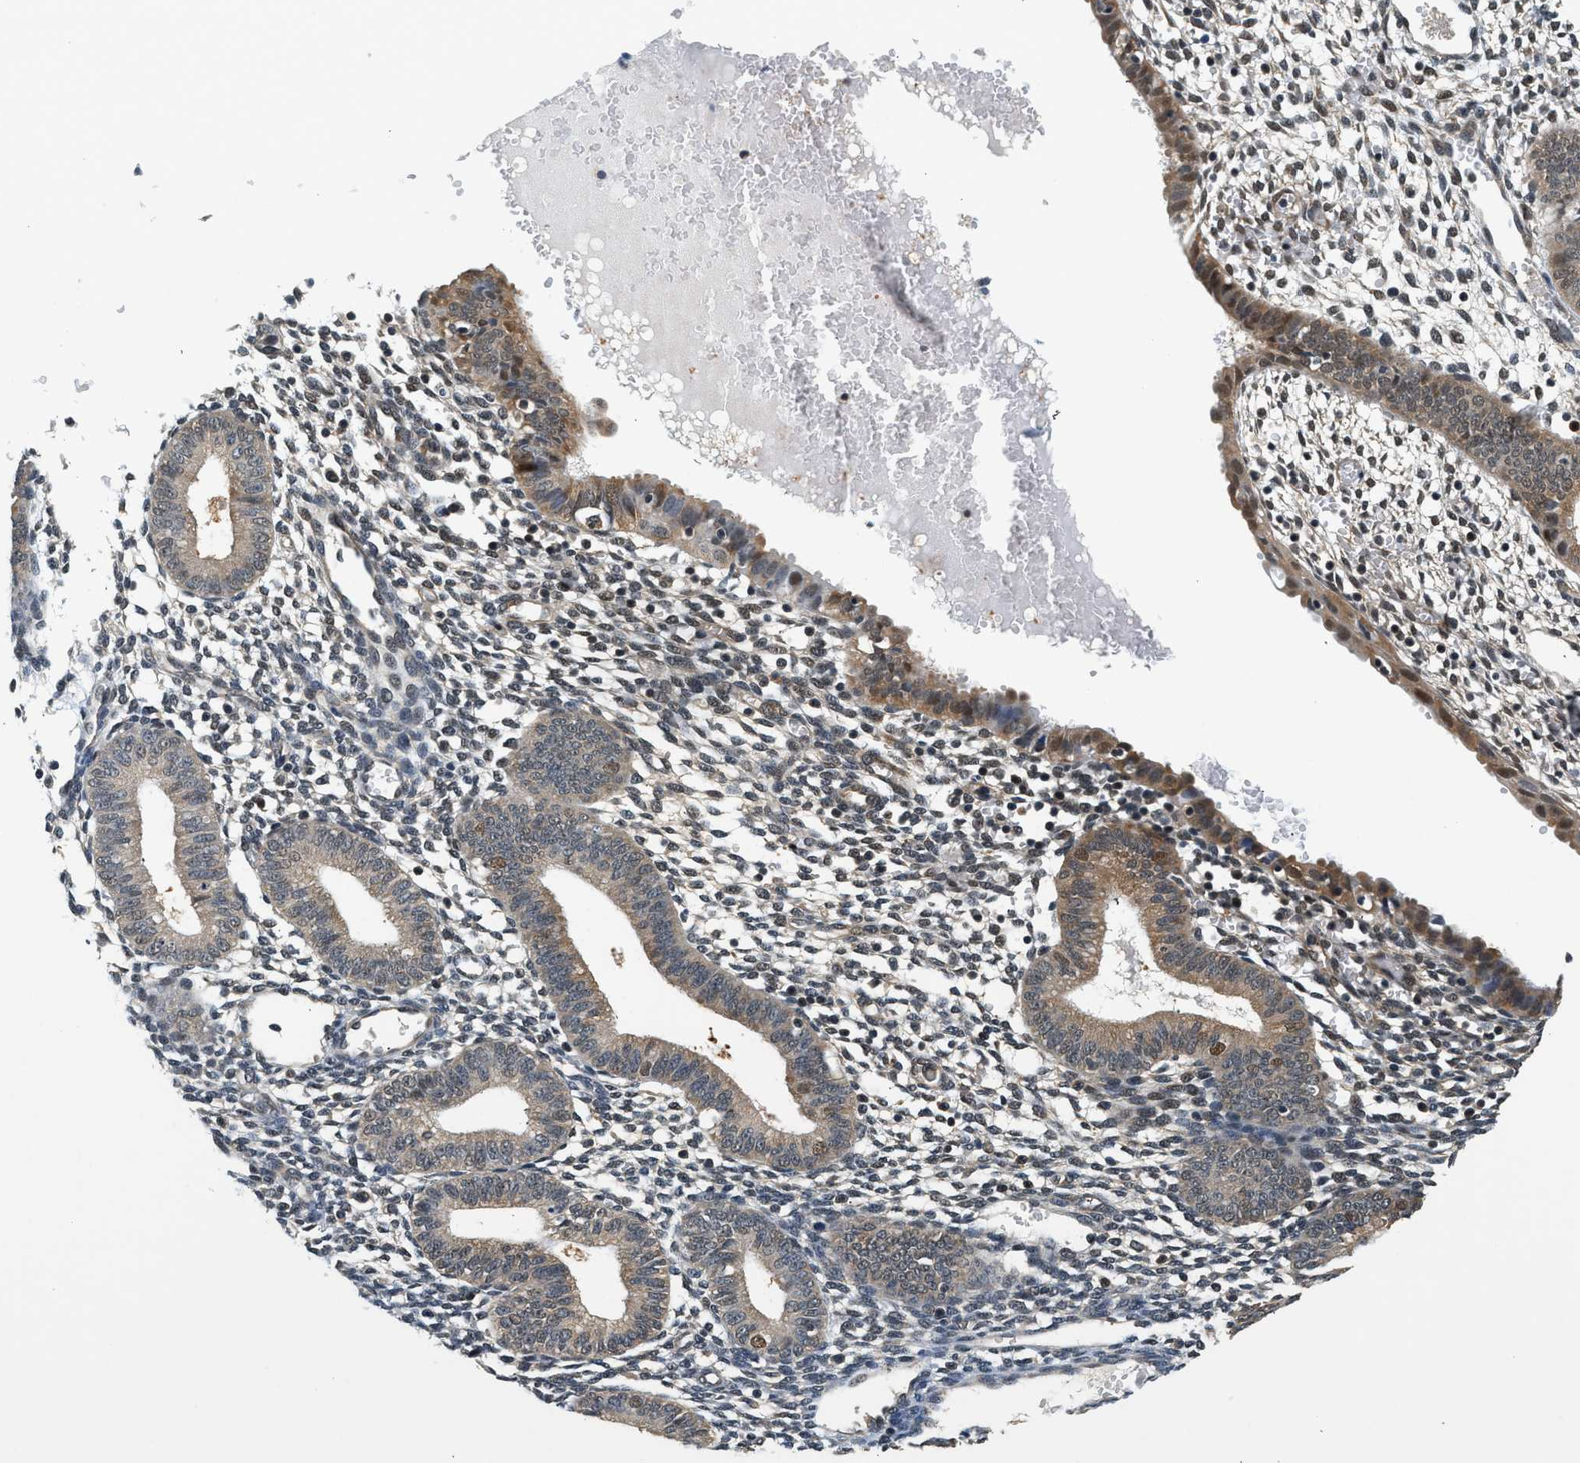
{"staining": {"intensity": "negative", "quantity": "none", "location": "none"}, "tissue": "endometrium", "cell_type": "Cells in endometrial stroma", "image_type": "normal", "snomed": [{"axis": "morphology", "description": "Normal tissue, NOS"}, {"axis": "topography", "description": "Endometrium"}], "caption": "The micrograph displays no staining of cells in endometrial stroma in unremarkable endometrium. The staining is performed using DAB (3,3'-diaminobenzidine) brown chromogen with nuclei counter-stained in using hematoxylin.", "gene": "PSMD3", "patient": {"sex": "female", "age": 61}}